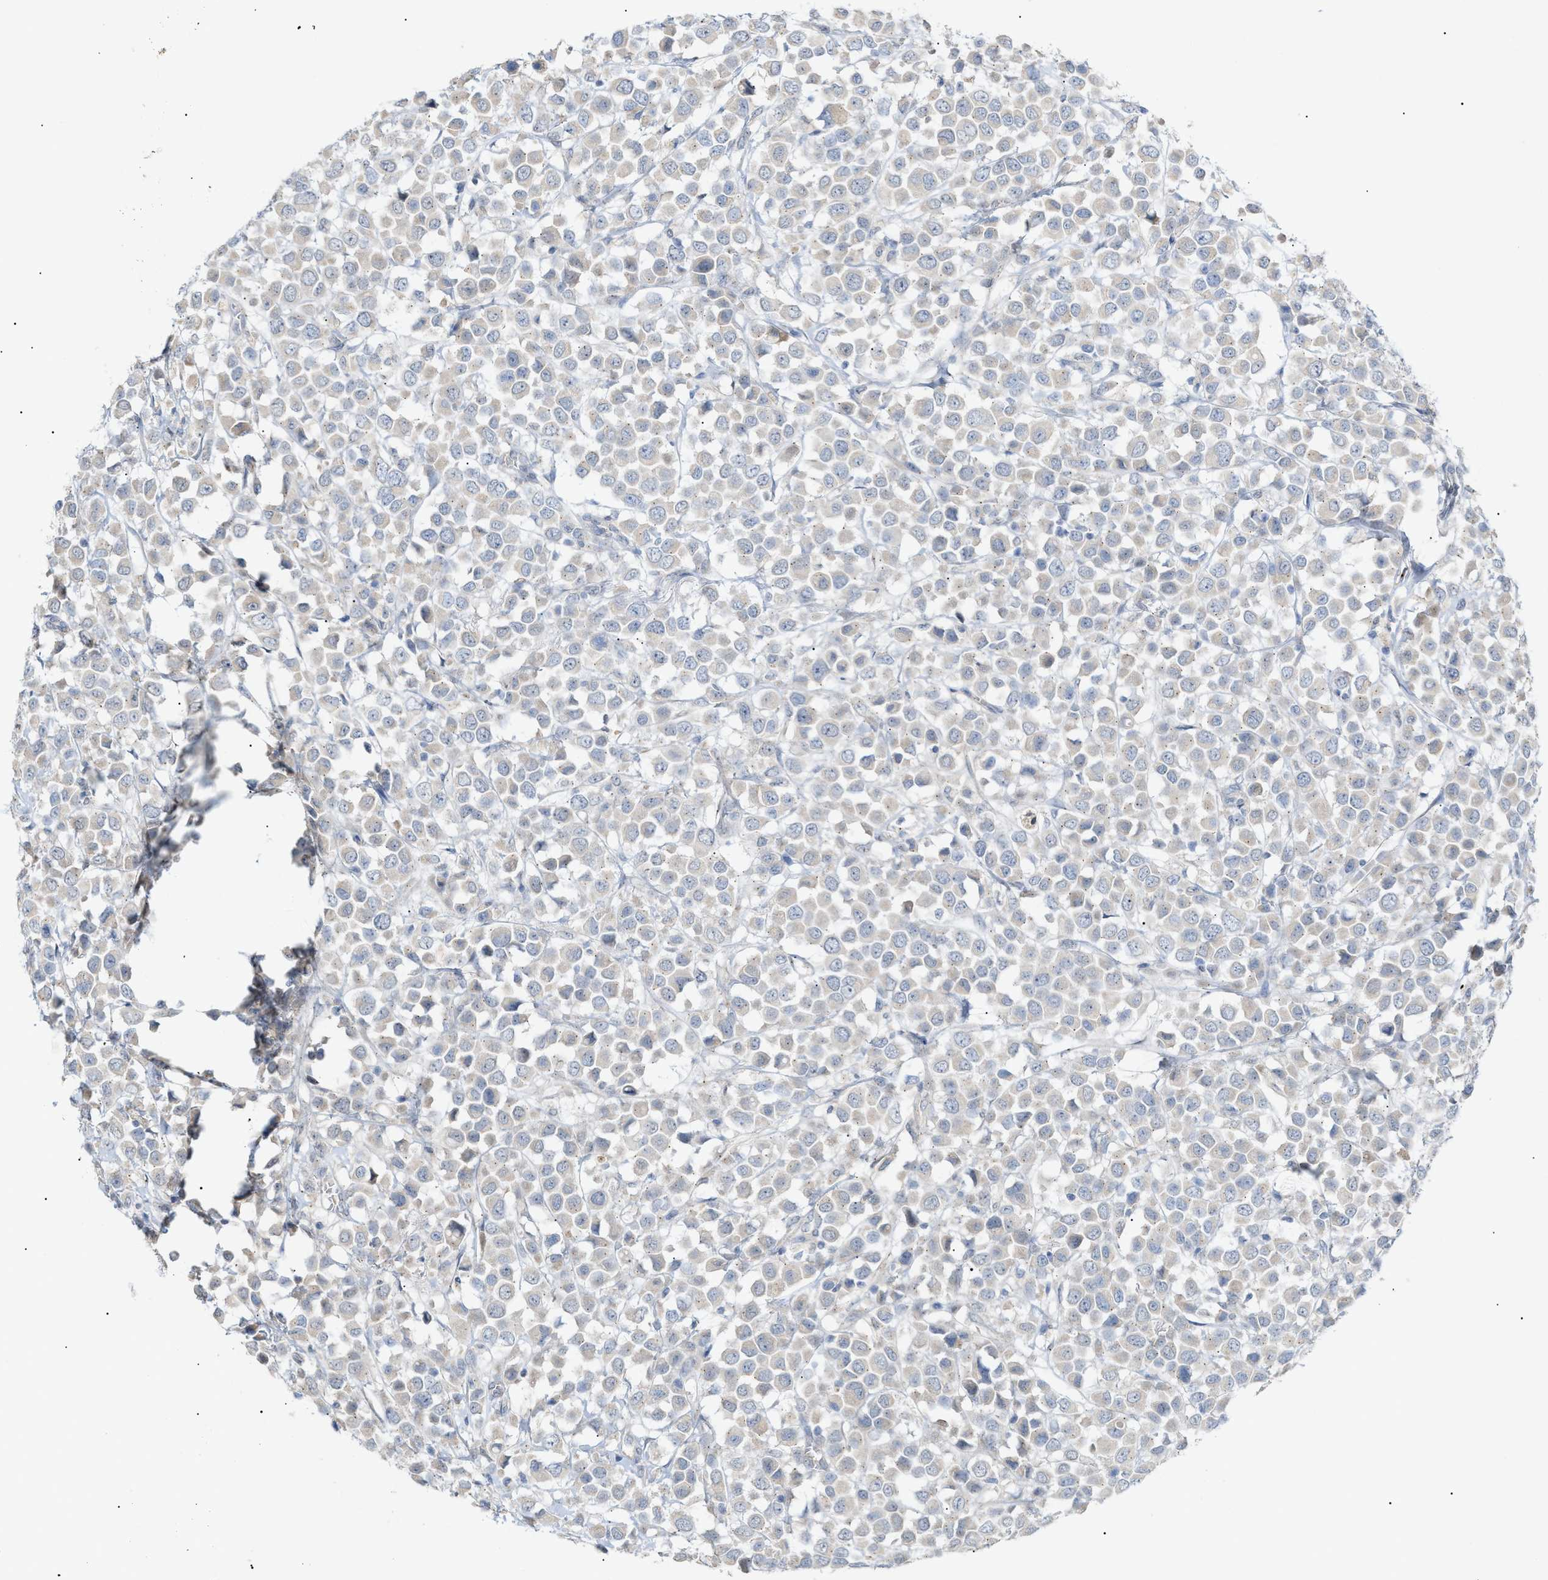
{"staining": {"intensity": "negative", "quantity": "none", "location": "none"}, "tissue": "breast cancer", "cell_type": "Tumor cells", "image_type": "cancer", "snomed": [{"axis": "morphology", "description": "Duct carcinoma"}, {"axis": "topography", "description": "Breast"}], "caption": "An image of human infiltrating ductal carcinoma (breast) is negative for staining in tumor cells.", "gene": "SLC25A31", "patient": {"sex": "female", "age": 61}}